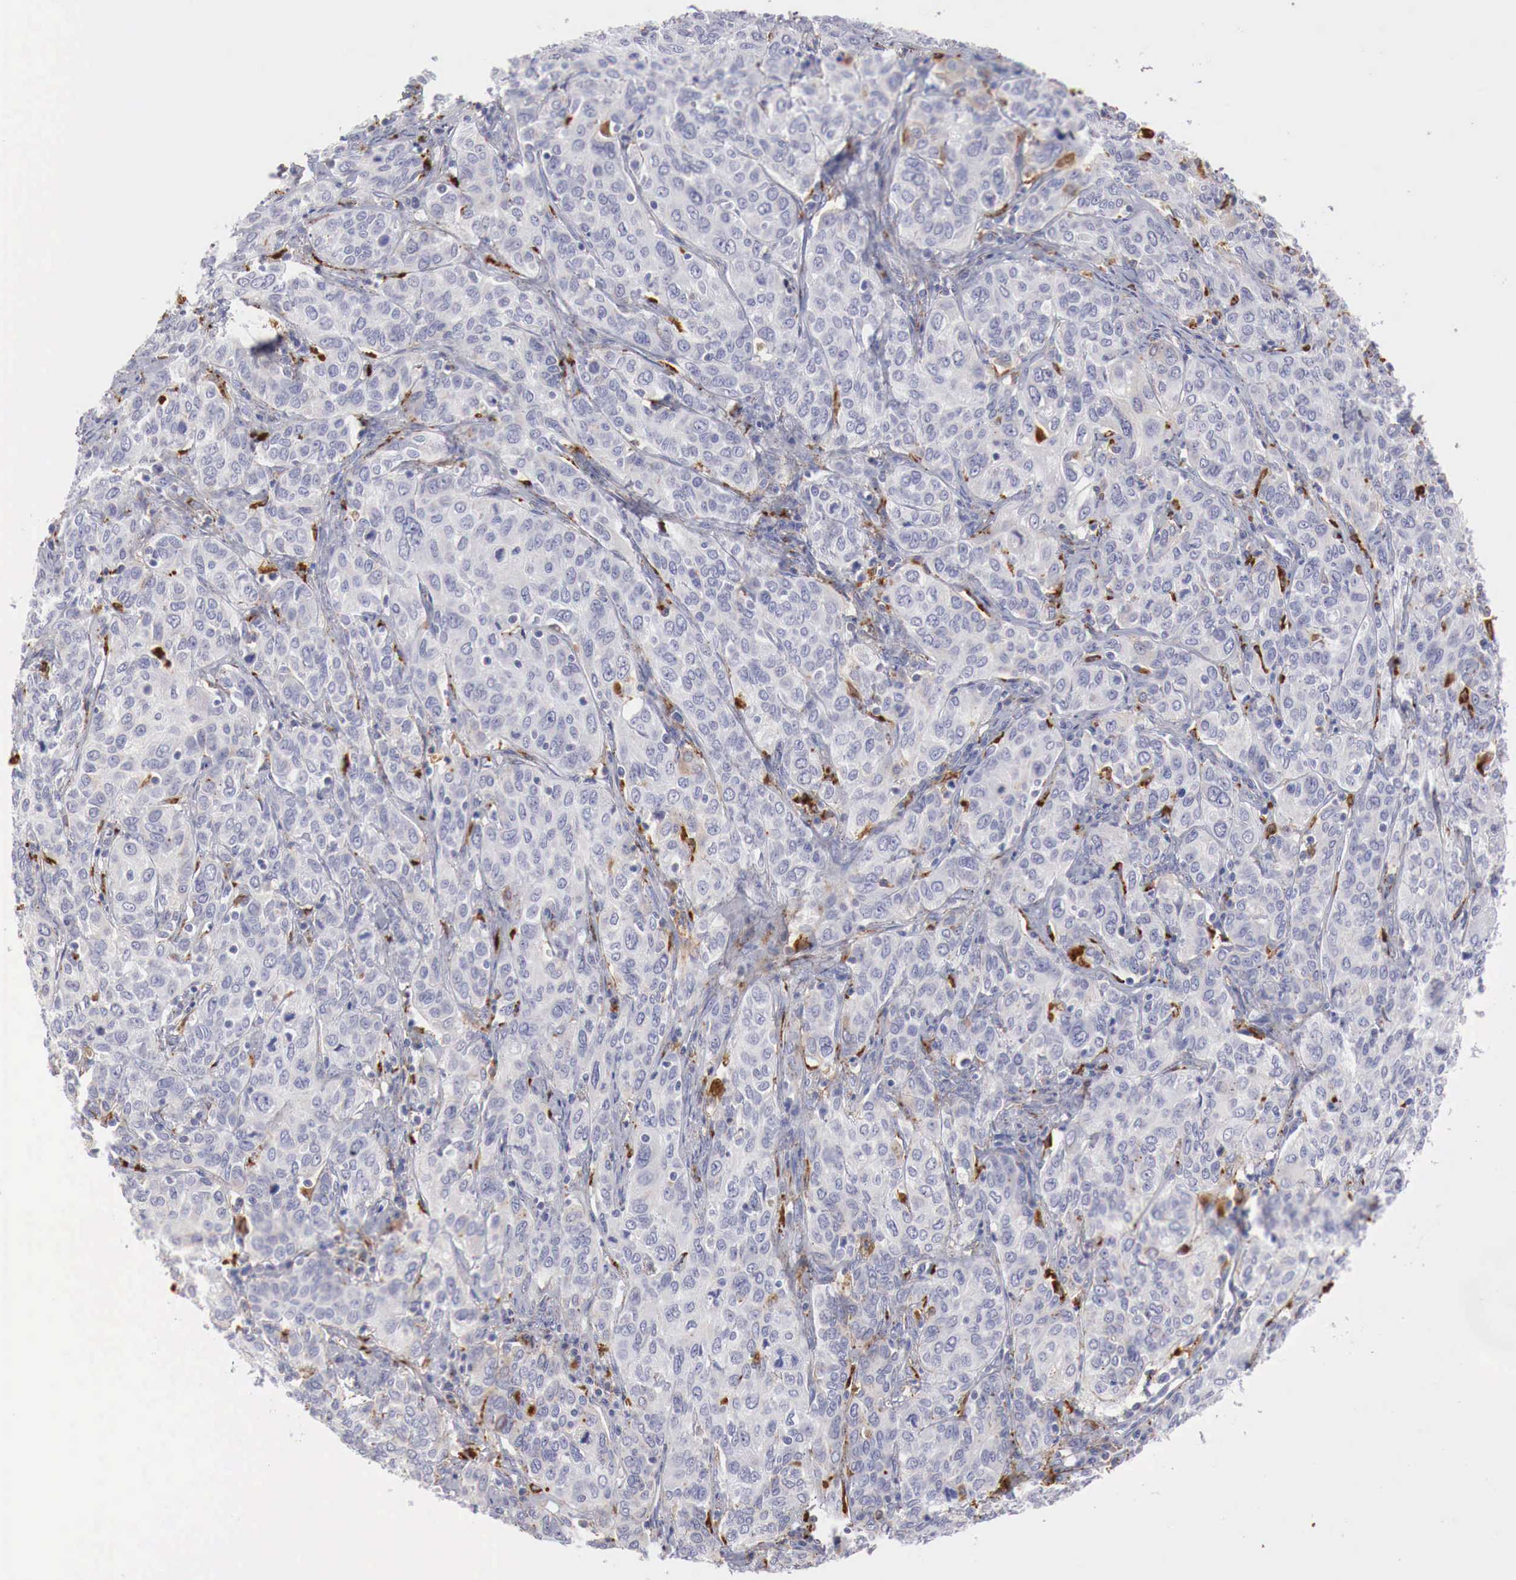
{"staining": {"intensity": "negative", "quantity": "none", "location": "none"}, "tissue": "cervical cancer", "cell_type": "Tumor cells", "image_type": "cancer", "snomed": [{"axis": "morphology", "description": "Squamous cell carcinoma, NOS"}, {"axis": "topography", "description": "Cervix"}], "caption": "IHC histopathology image of neoplastic tissue: cervical cancer (squamous cell carcinoma) stained with DAB (3,3'-diaminobenzidine) demonstrates no significant protein staining in tumor cells. Nuclei are stained in blue.", "gene": "GLA", "patient": {"sex": "female", "age": 38}}